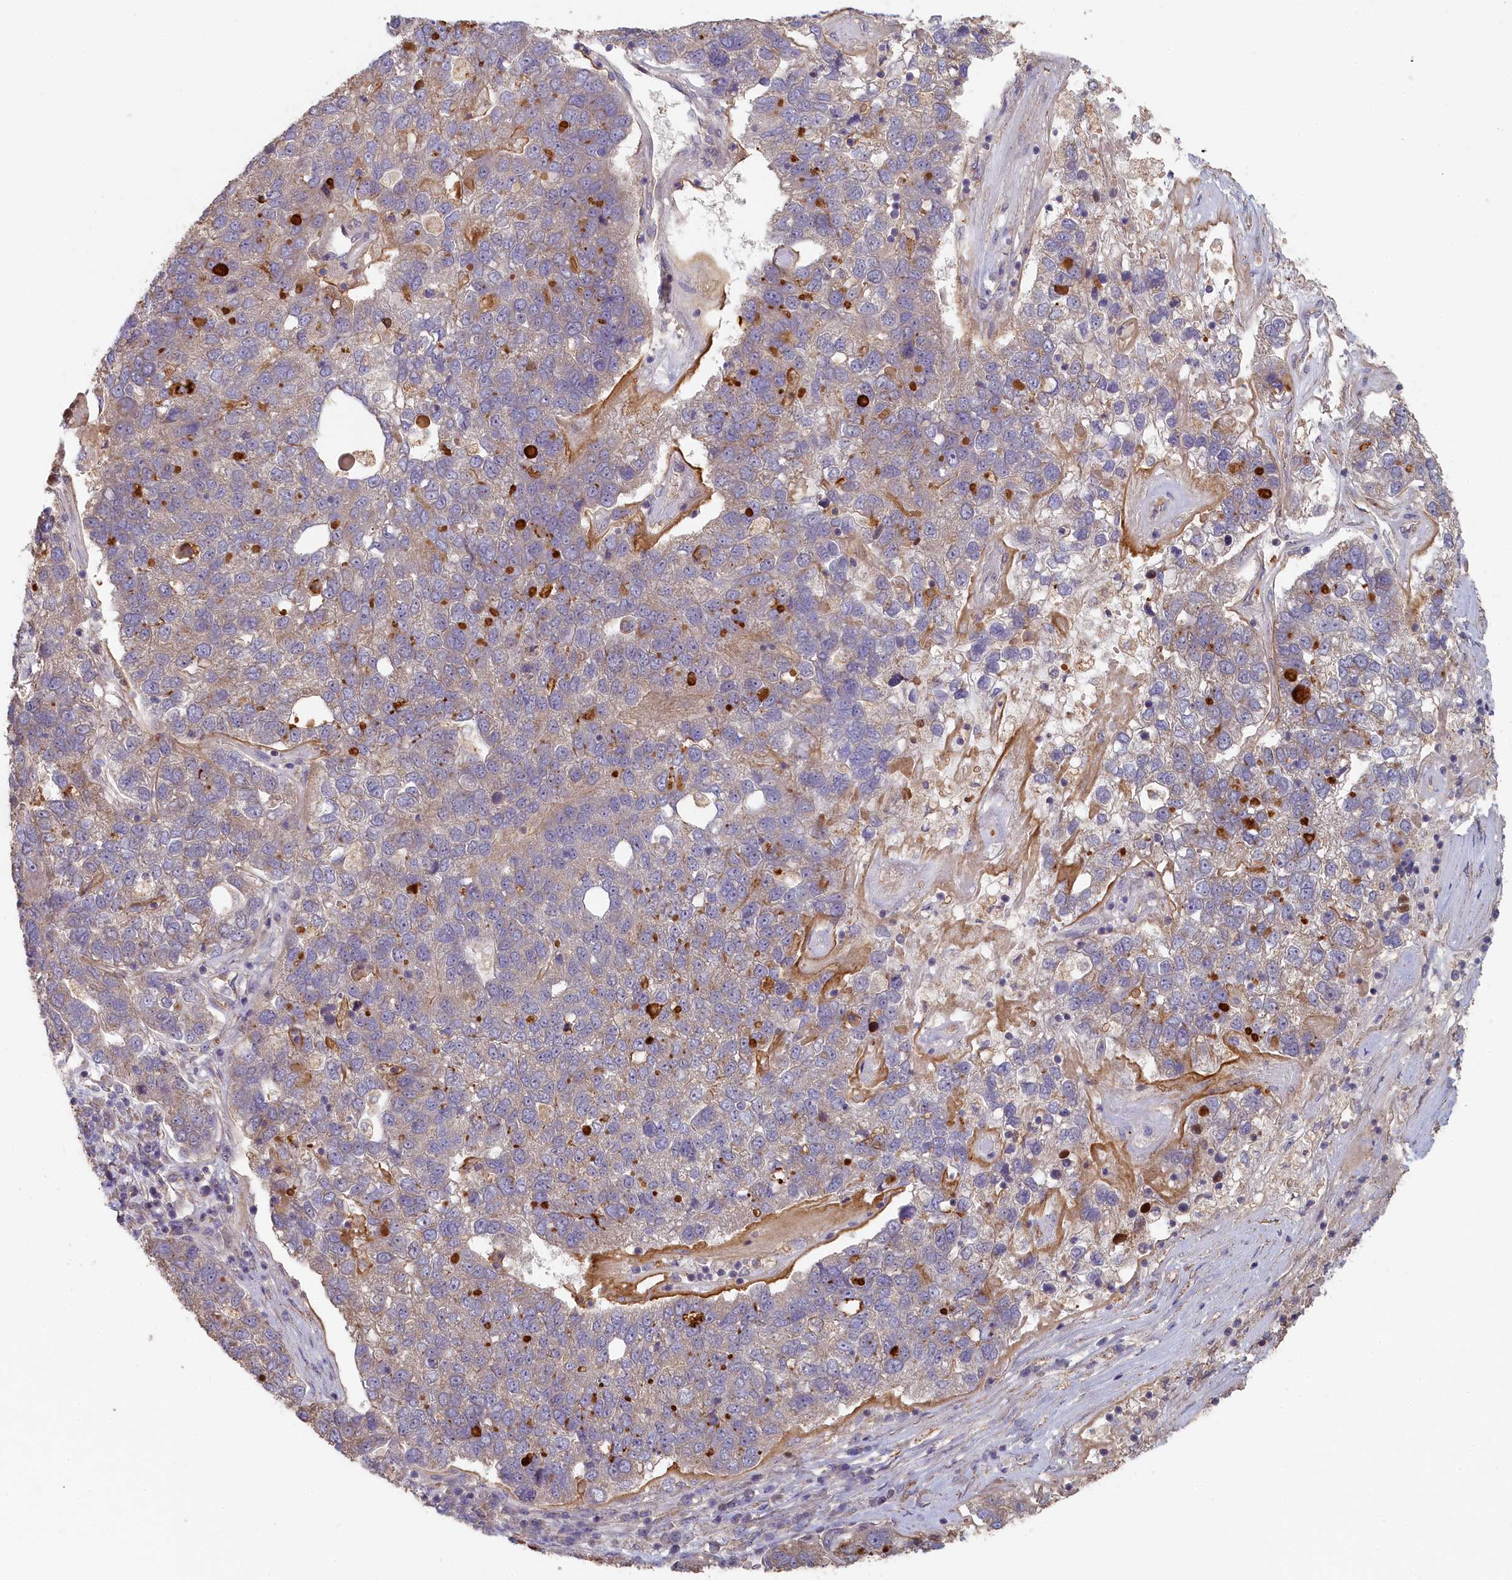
{"staining": {"intensity": "negative", "quantity": "none", "location": "none"}, "tissue": "pancreatic cancer", "cell_type": "Tumor cells", "image_type": "cancer", "snomed": [{"axis": "morphology", "description": "Adenocarcinoma, NOS"}, {"axis": "topography", "description": "Pancreas"}], "caption": "Pancreatic cancer (adenocarcinoma) stained for a protein using immunohistochemistry (IHC) demonstrates no expression tumor cells.", "gene": "STX16", "patient": {"sex": "female", "age": 61}}